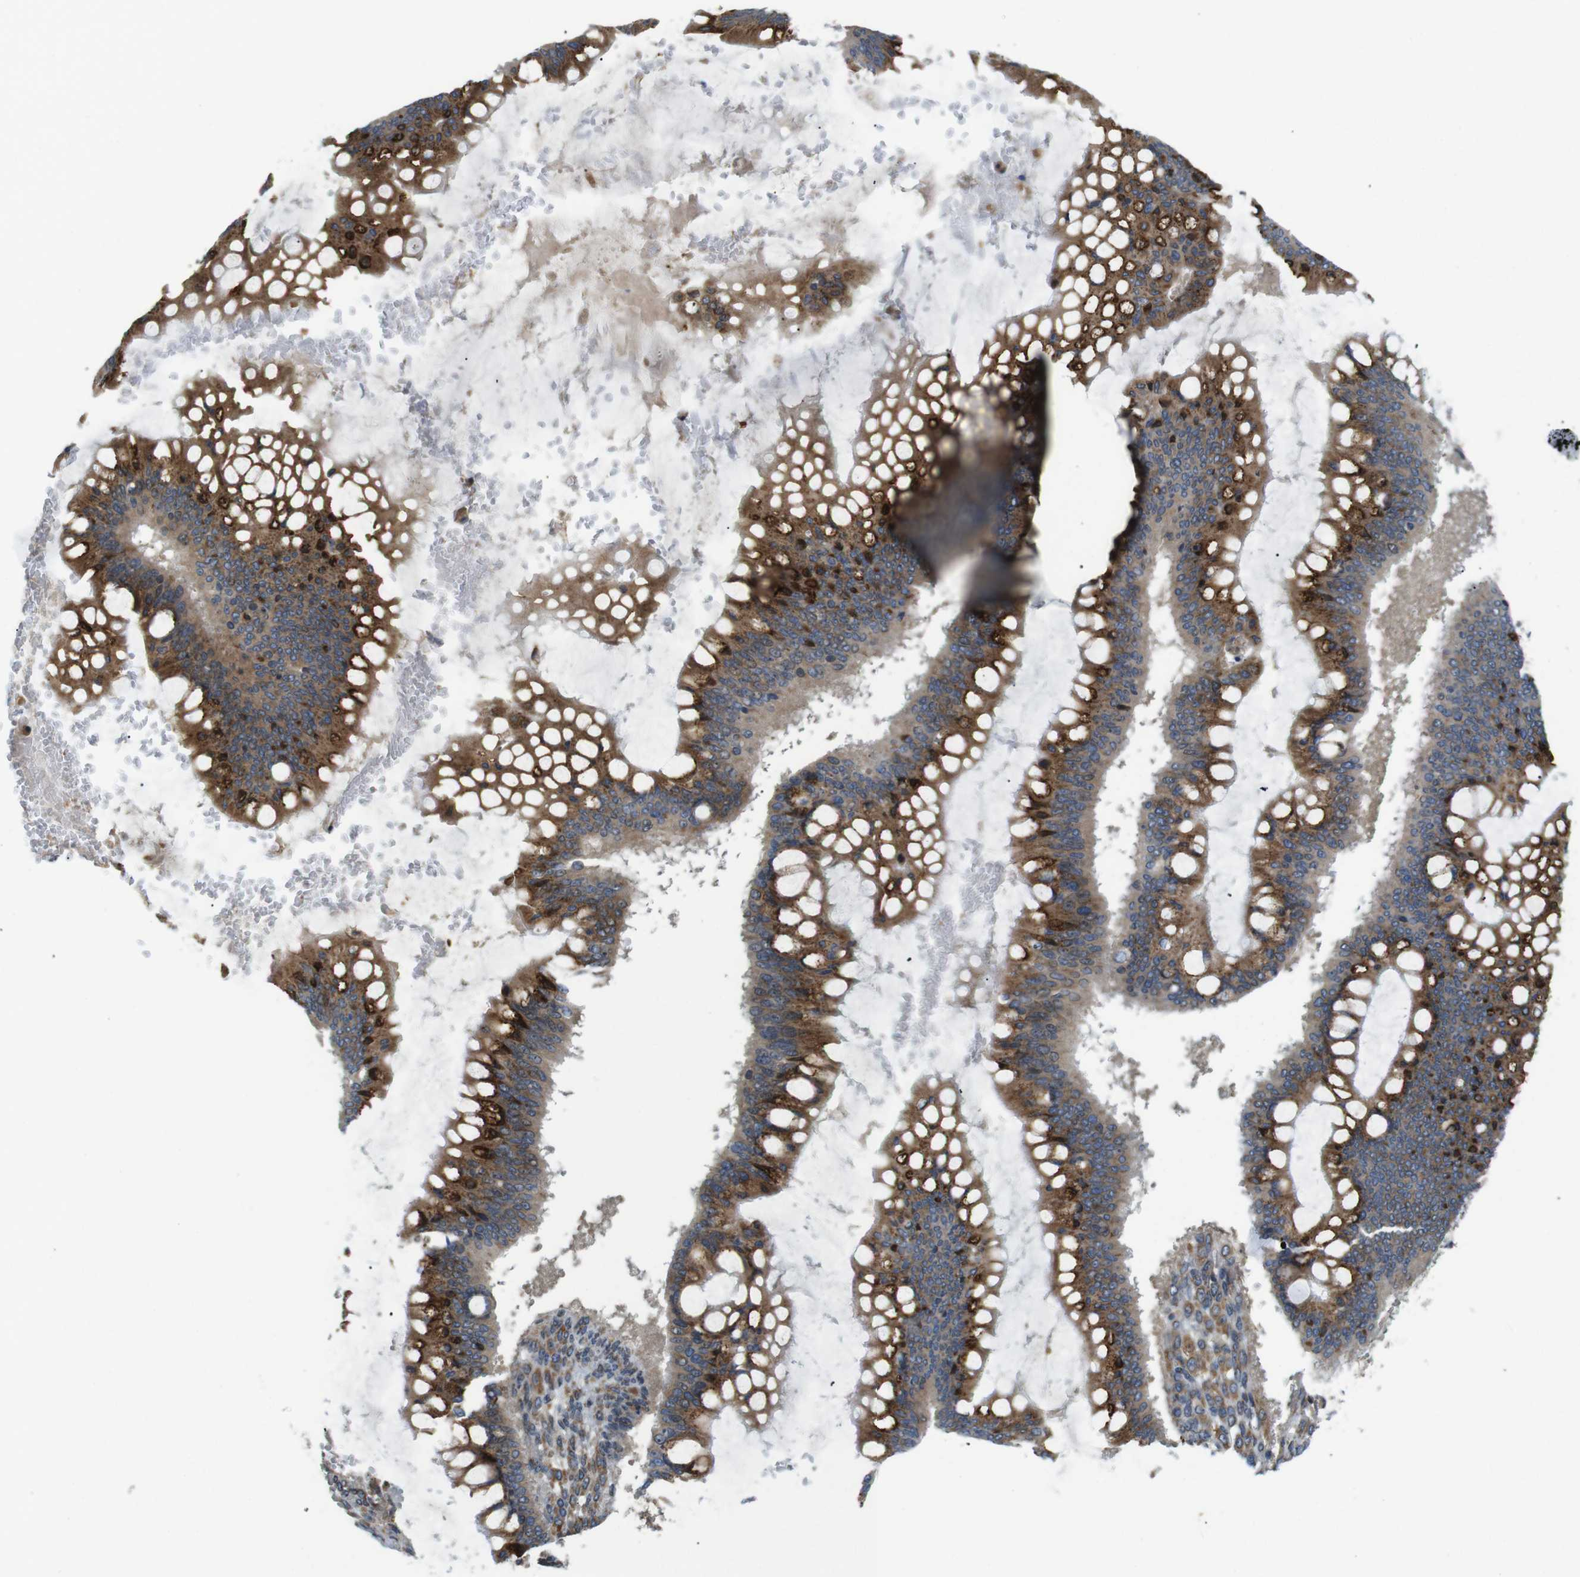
{"staining": {"intensity": "strong", "quantity": ">75%", "location": "cytoplasmic/membranous"}, "tissue": "ovarian cancer", "cell_type": "Tumor cells", "image_type": "cancer", "snomed": [{"axis": "morphology", "description": "Cystadenocarcinoma, mucinous, NOS"}, {"axis": "topography", "description": "Ovary"}], "caption": "Ovarian cancer (mucinous cystadenocarcinoma) stained with a protein marker exhibits strong staining in tumor cells.", "gene": "TMEM143", "patient": {"sex": "female", "age": 73}}